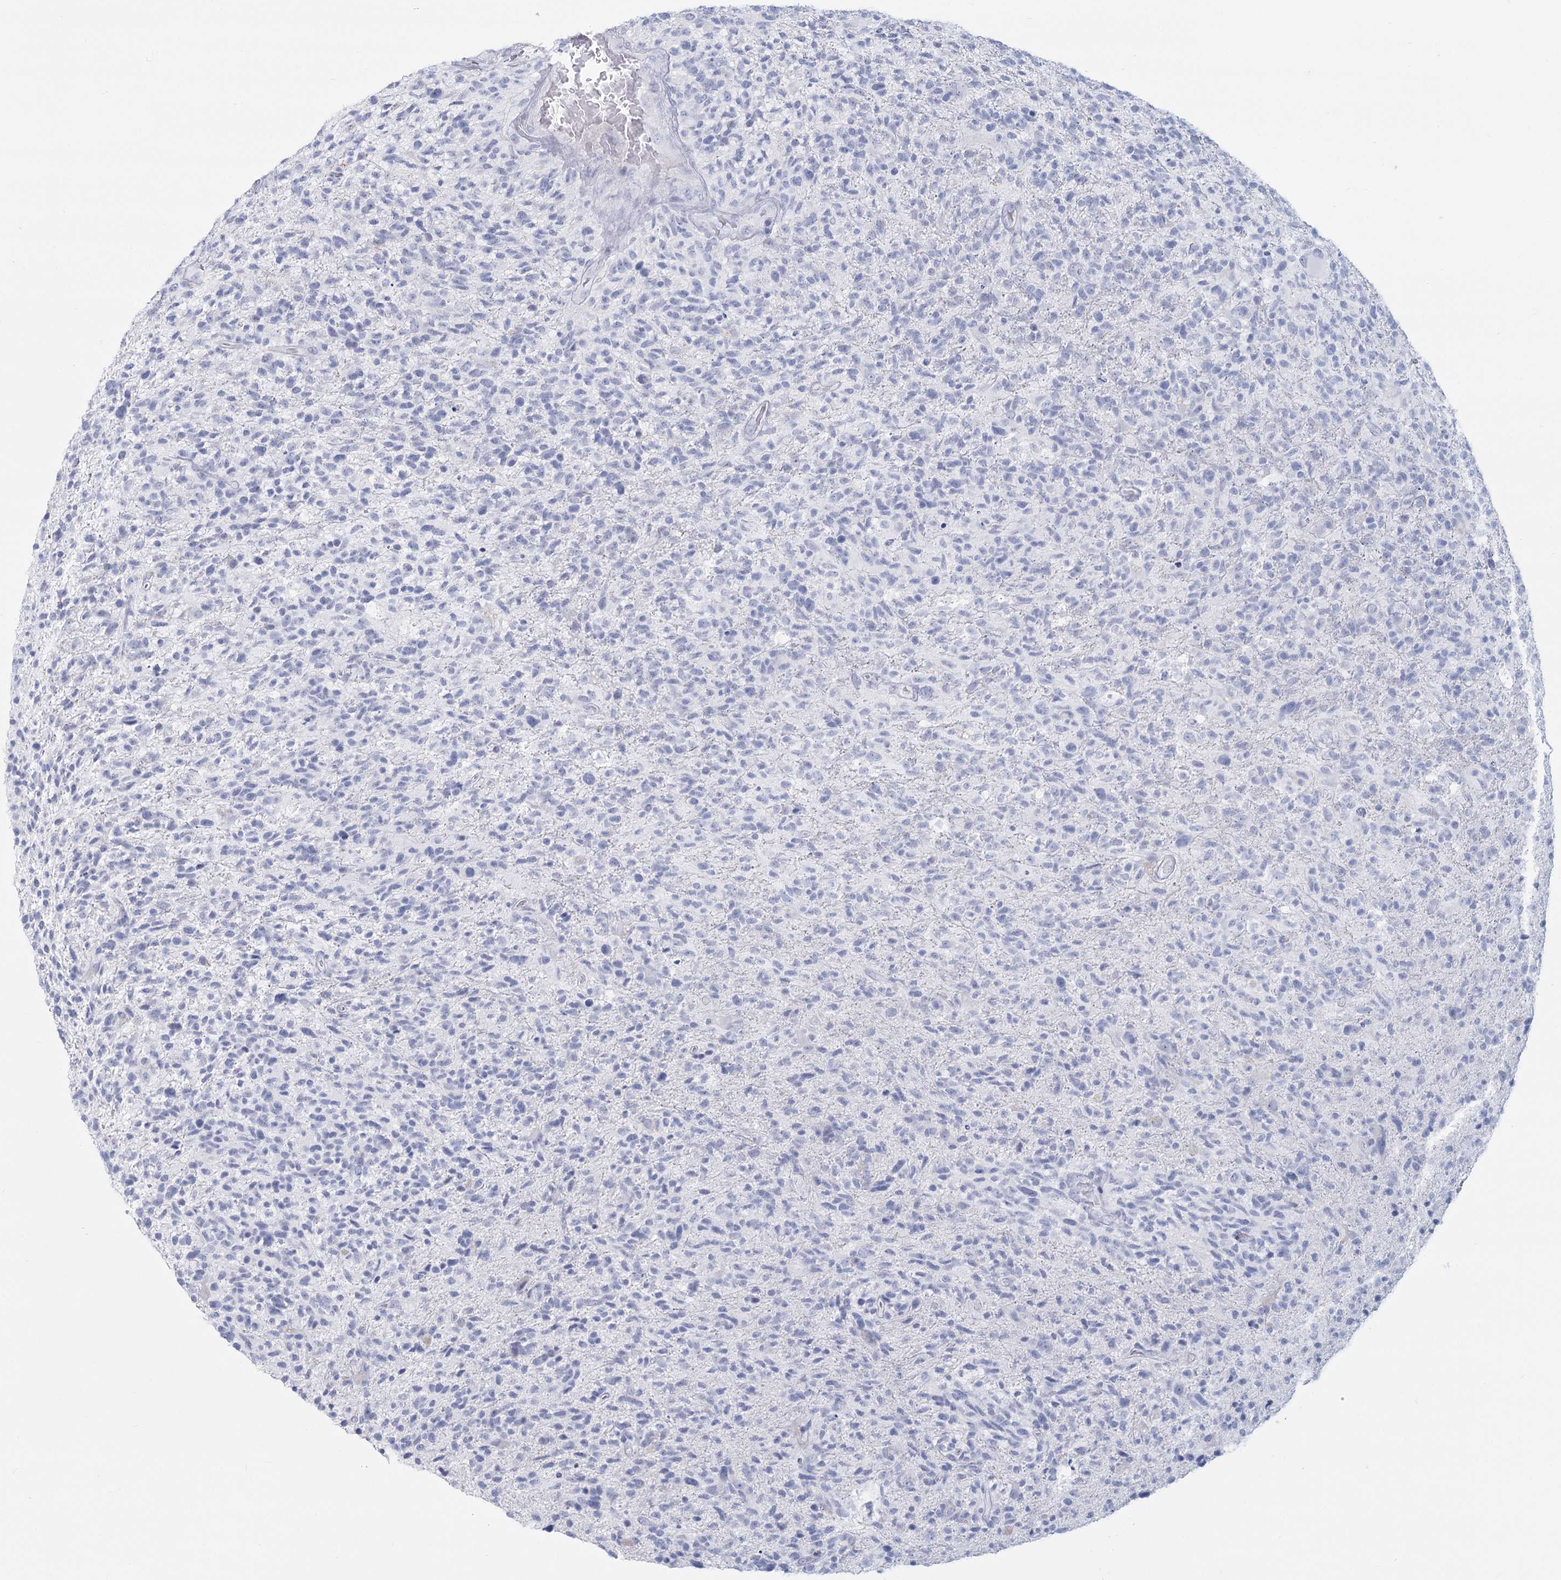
{"staining": {"intensity": "negative", "quantity": "none", "location": "none"}, "tissue": "glioma", "cell_type": "Tumor cells", "image_type": "cancer", "snomed": [{"axis": "morphology", "description": "Glioma, malignant, High grade"}, {"axis": "topography", "description": "Brain"}], "caption": "A histopathology image of glioma stained for a protein demonstrates no brown staining in tumor cells.", "gene": "SLC6A19", "patient": {"sex": "male", "age": 72}}